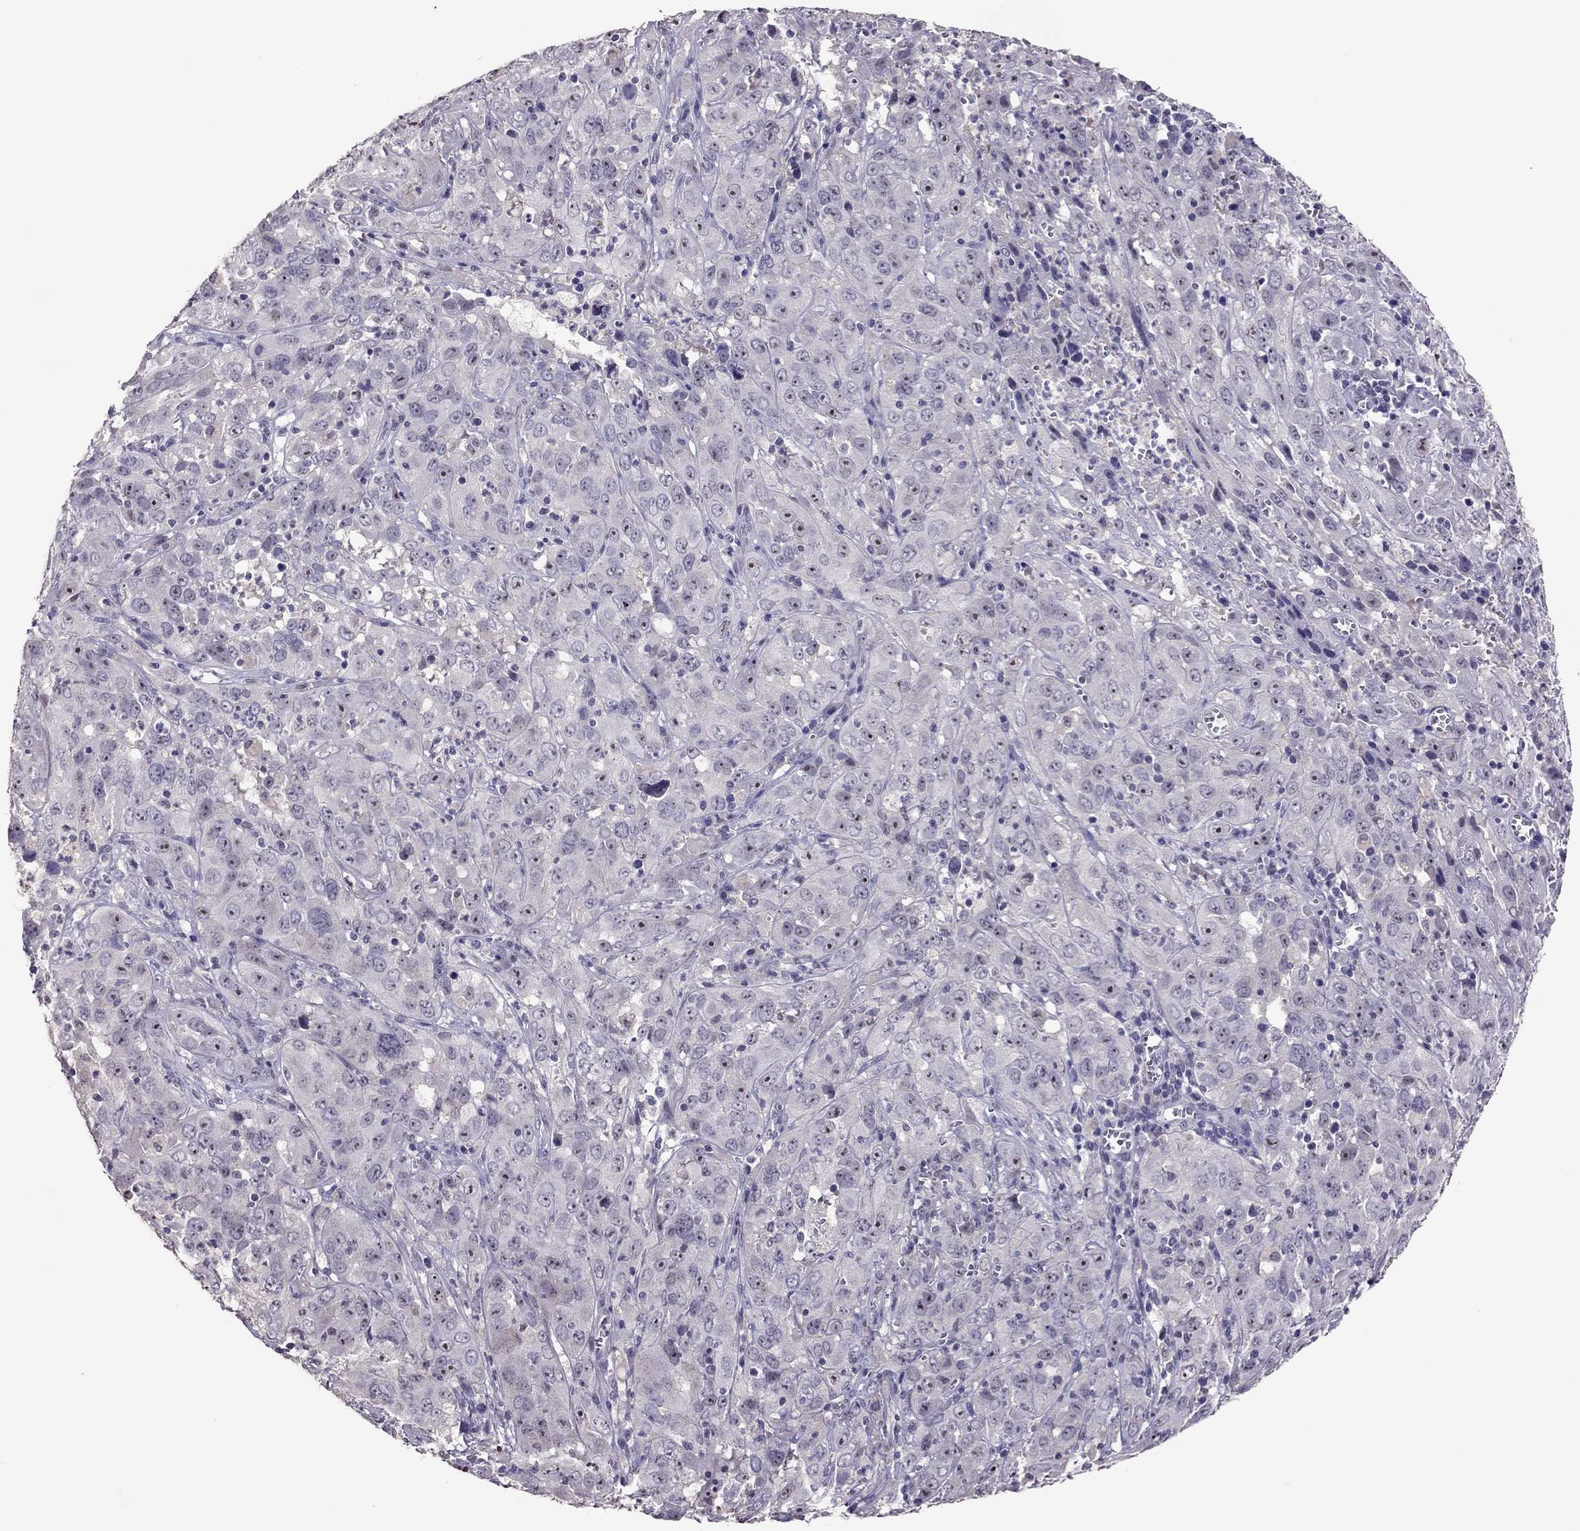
{"staining": {"intensity": "negative", "quantity": "none", "location": "none"}, "tissue": "cervical cancer", "cell_type": "Tumor cells", "image_type": "cancer", "snomed": [{"axis": "morphology", "description": "Squamous cell carcinoma, NOS"}, {"axis": "topography", "description": "Cervix"}], "caption": "The image demonstrates no staining of tumor cells in cervical cancer (squamous cell carcinoma).", "gene": "LRRC46", "patient": {"sex": "female", "age": 32}}